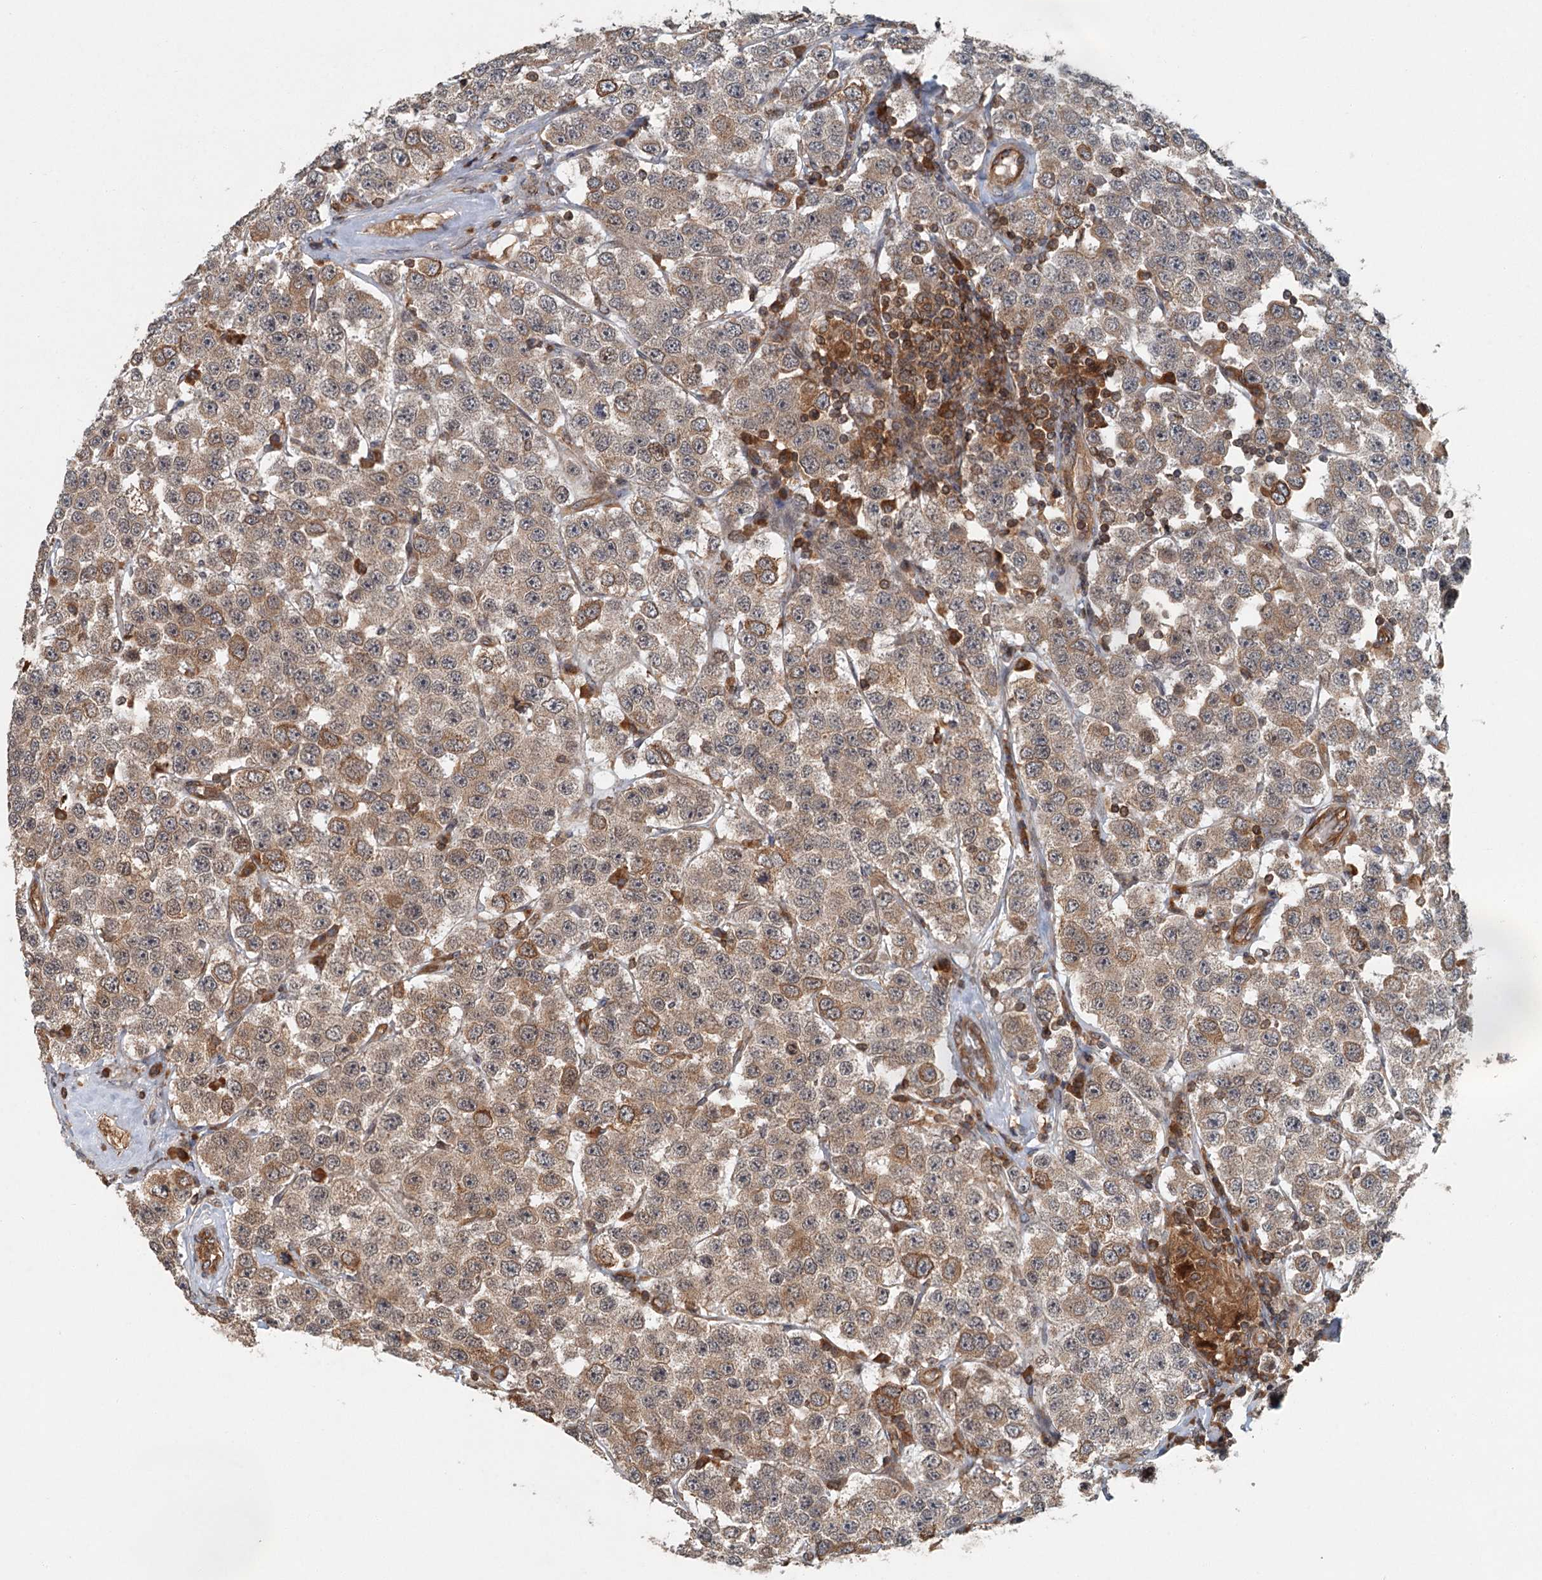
{"staining": {"intensity": "moderate", "quantity": ">75%", "location": "cytoplasmic/membranous"}, "tissue": "testis cancer", "cell_type": "Tumor cells", "image_type": "cancer", "snomed": [{"axis": "morphology", "description": "Seminoma, NOS"}, {"axis": "topography", "description": "Testis"}], "caption": "Immunohistochemistry of testis seminoma displays medium levels of moderate cytoplasmic/membranous positivity in approximately >75% of tumor cells. The staining was performed using DAB, with brown indicating positive protein expression. Nuclei are stained blue with hematoxylin.", "gene": "ZNF527", "patient": {"sex": "male", "age": 28}}